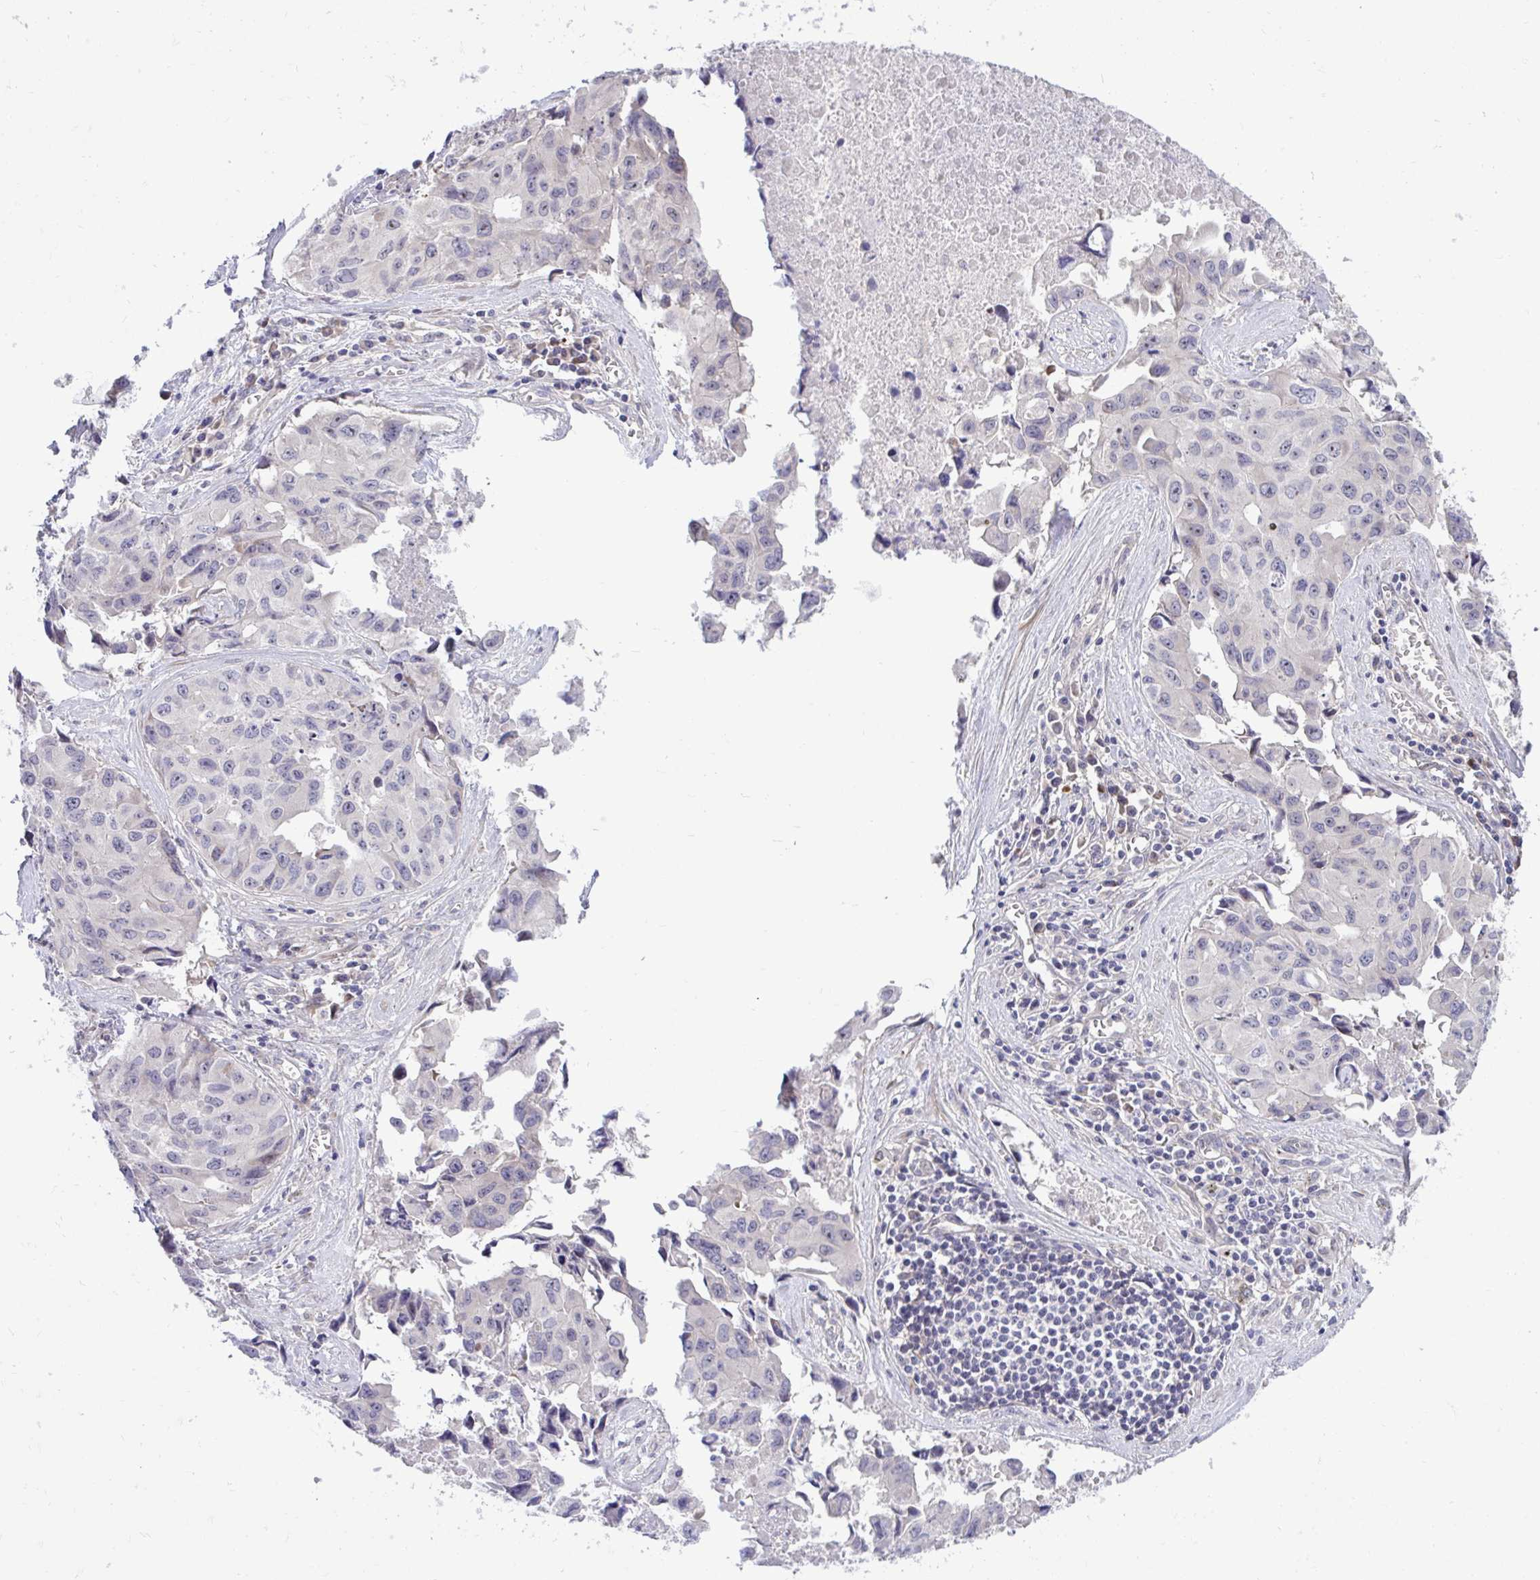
{"staining": {"intensity": "negative", "quantity": "none", "location": "none"}, "tissue": "lung cancer", "cell_type": "Tumor cells", "image_type": "cancer", "snomed": [{"axis": "morphology", "description": "Adenocarcinoma, NOS"}, {"axis": "topography", "description": "Lymph node"}, {"axis": "topography", "description": "Lung"}], "caption": "An image of human adenocarcinoma (lung) is negative for staining in tumor cells.", "gene": "HMBOX1", "patient": {"sex": "male", "age": 64}}